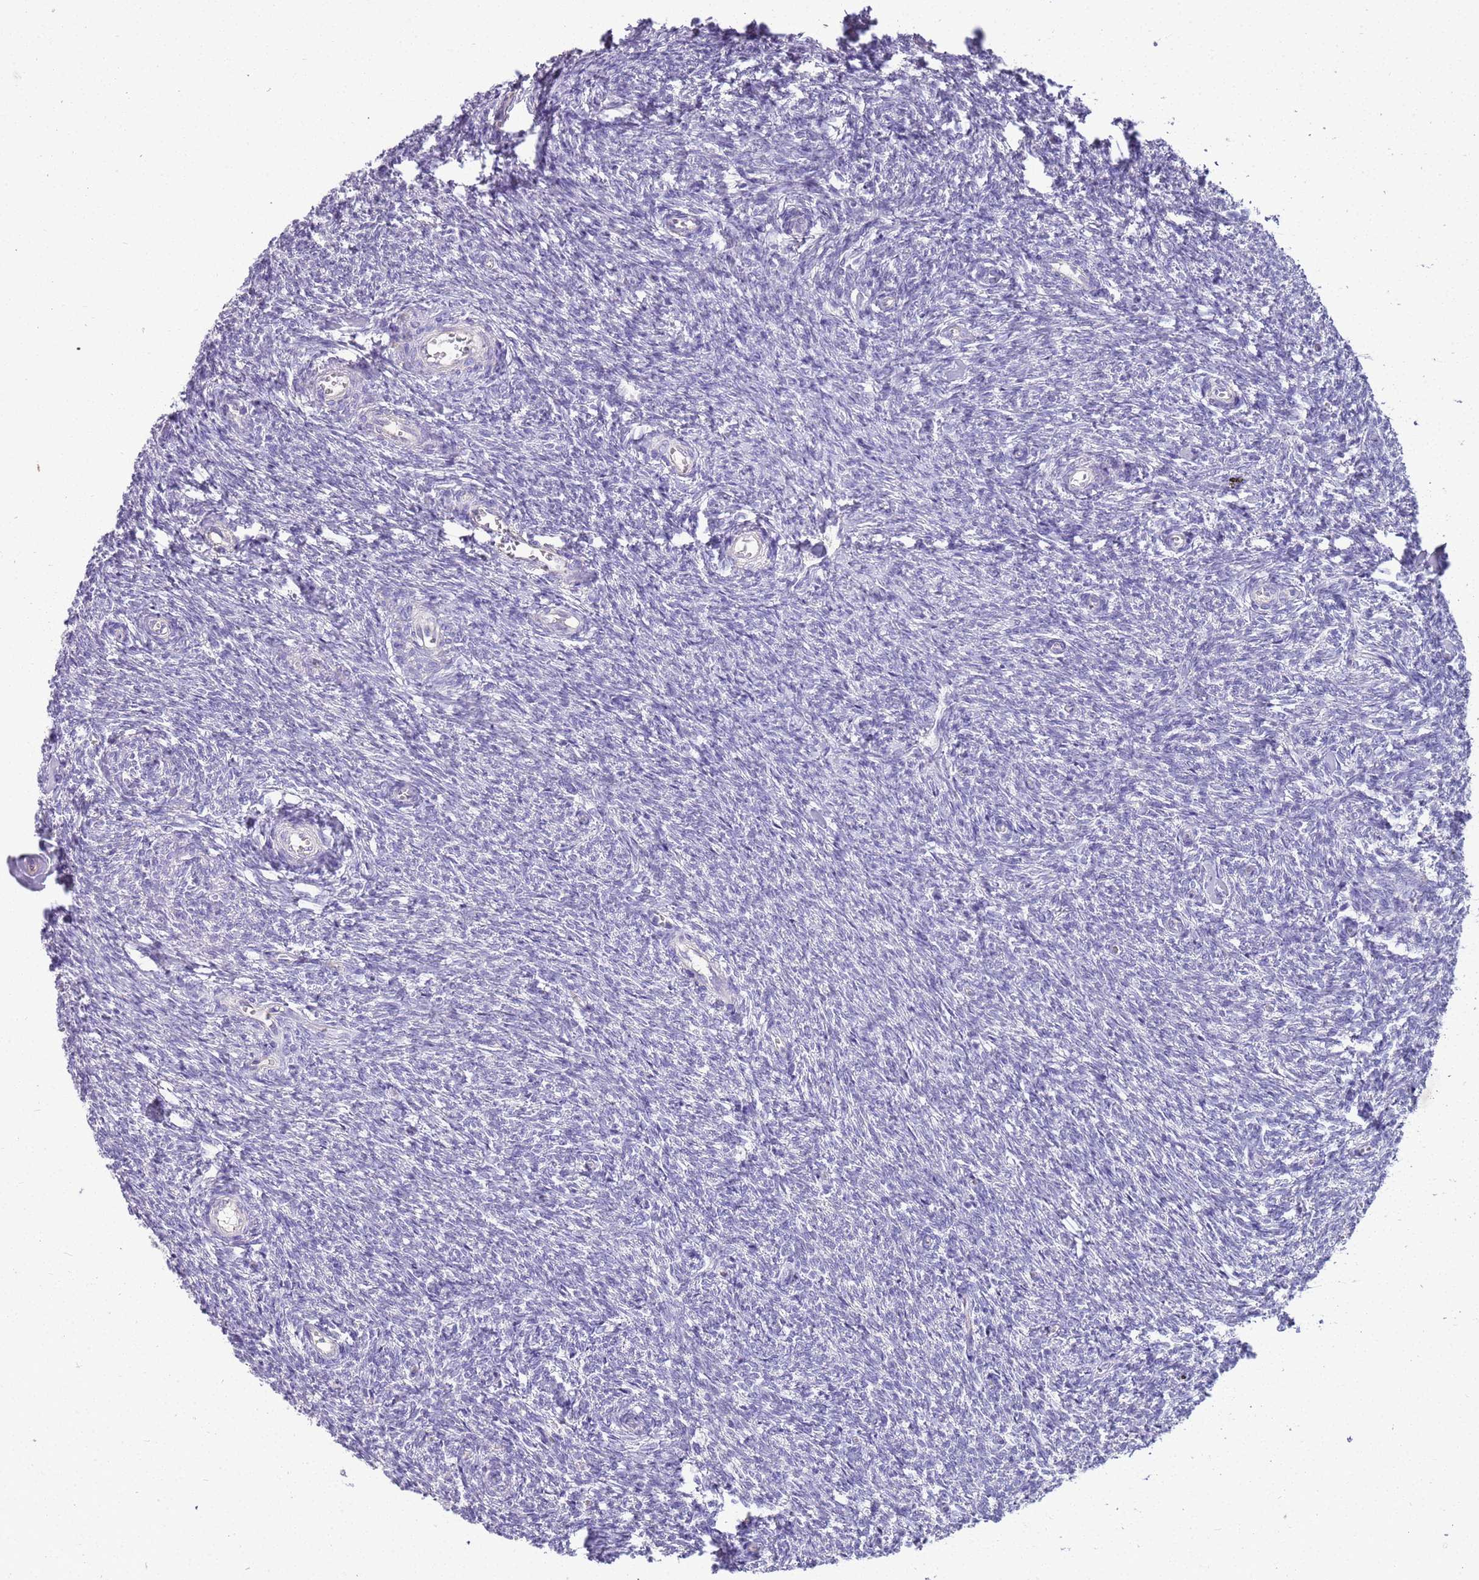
{"staining": {"intensity": "negative", "quantity": "none", "location": "none"}, "tissue": "ovary", "cell_type": "Follicle cells", "image_type": "normal", "snomed": [{"axis": "morphology", "description": "Normal tissue, NOS"}, {"axis": "topography", "description": "Ovary"}], "caption": "A high-resolution photomicrograph shows IHC staining of unremarkable ovary, which exhibits no significant expression in follicle cells.", "gene": "CTRC", "patient": {"sex": "female", "age": 44}}